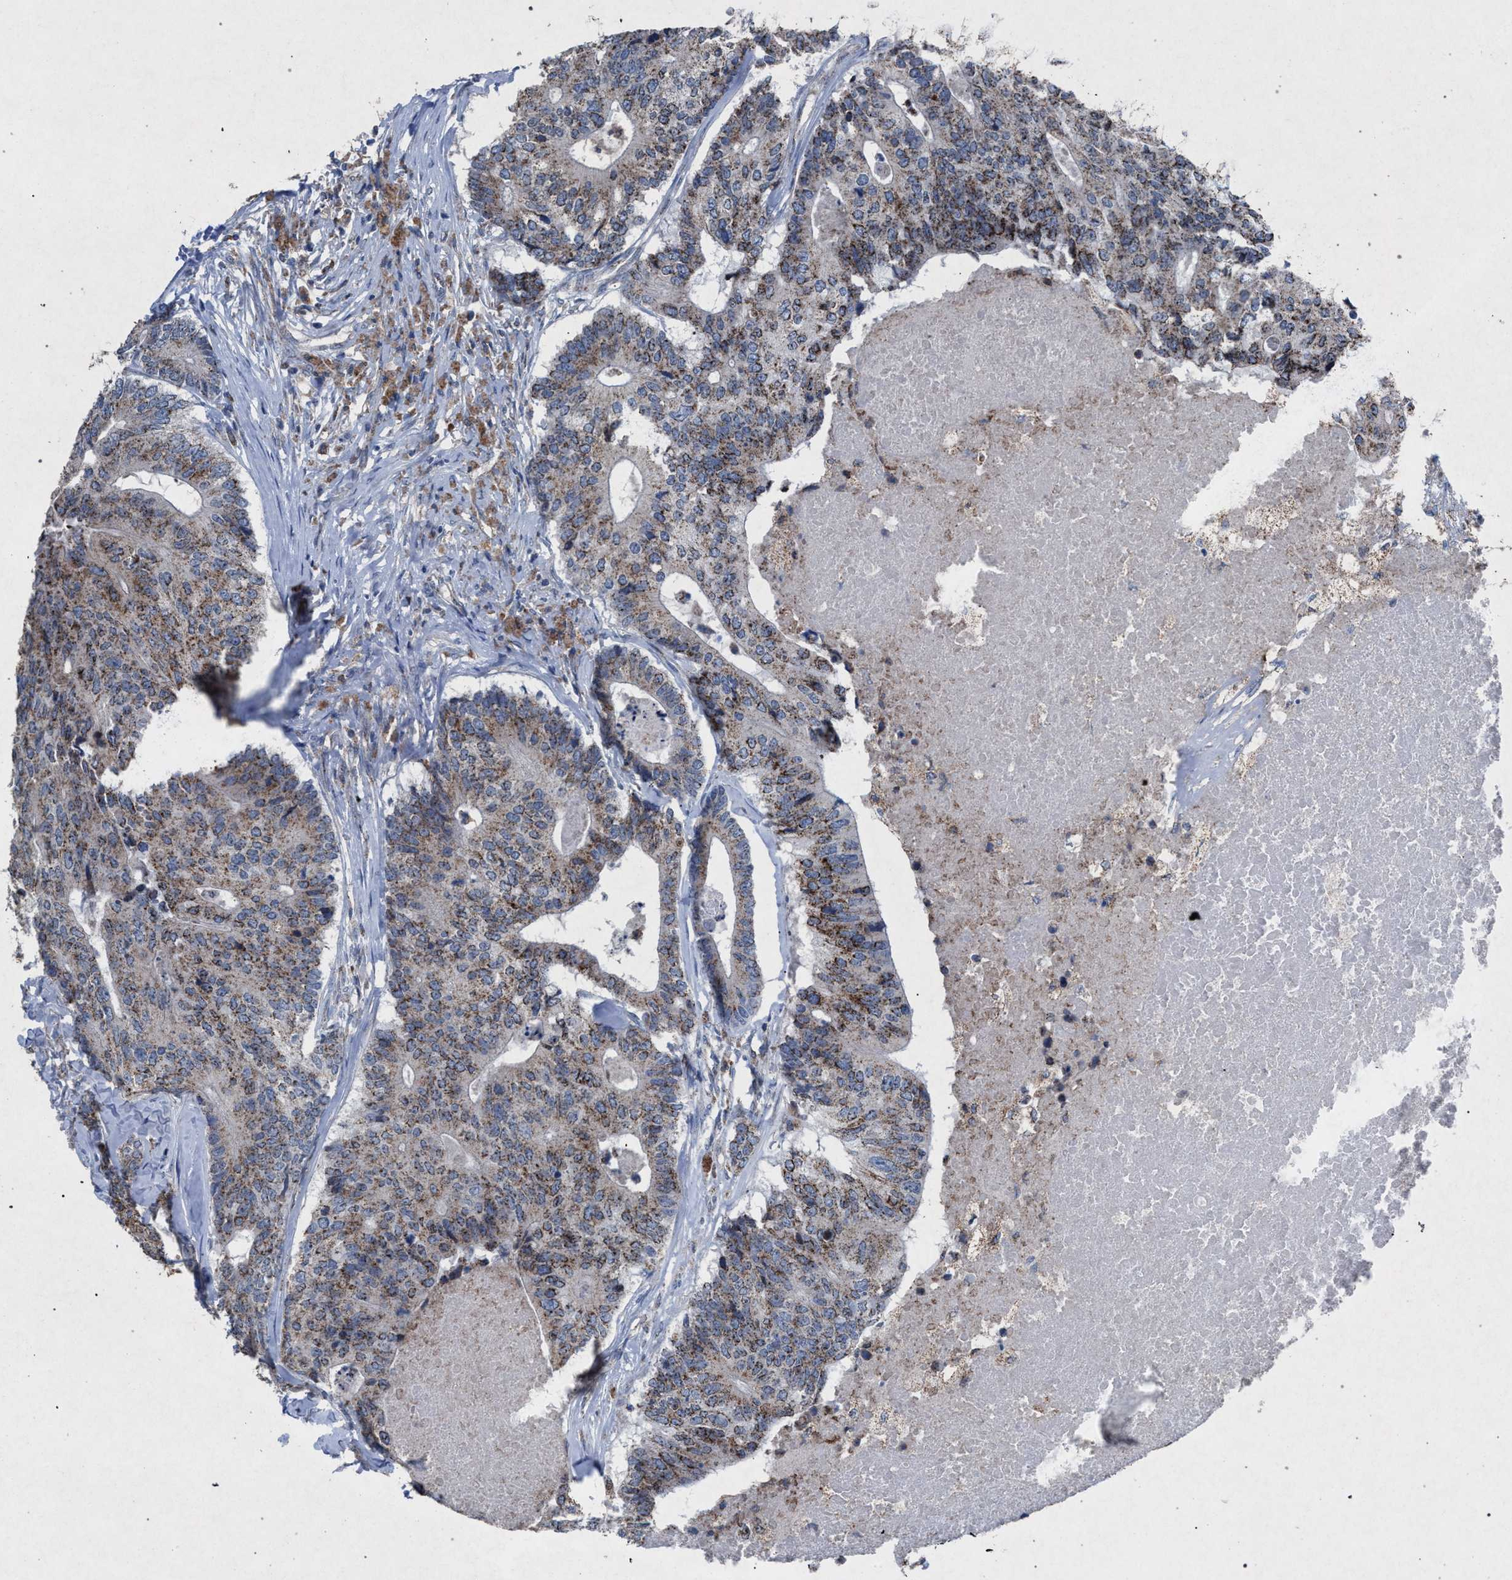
{"staining": {"intensity": "weak", "quantity": ">75%", "location": "cytoplasmic/membranous"}, "tissue": "colorectal cancer", "cell_type": "Tumor cells", "image_type": "cancer", "snomed": [{"axis": "morphology", "description": "Adenocarcinoma, NOS"}, {"axis": "topography", "description": "Colon"}], "caption": "A photomicrograph of human colorectal cancer (adenocarcinoma) stained for a protein reveals weak cytoplasmic/membranous brown staining in tumor cells. The protein is shown in brown color, while the nuclei are stained blue.", "gene": "HSD17B4", "patient": {"sex": "female", "age": 67}}